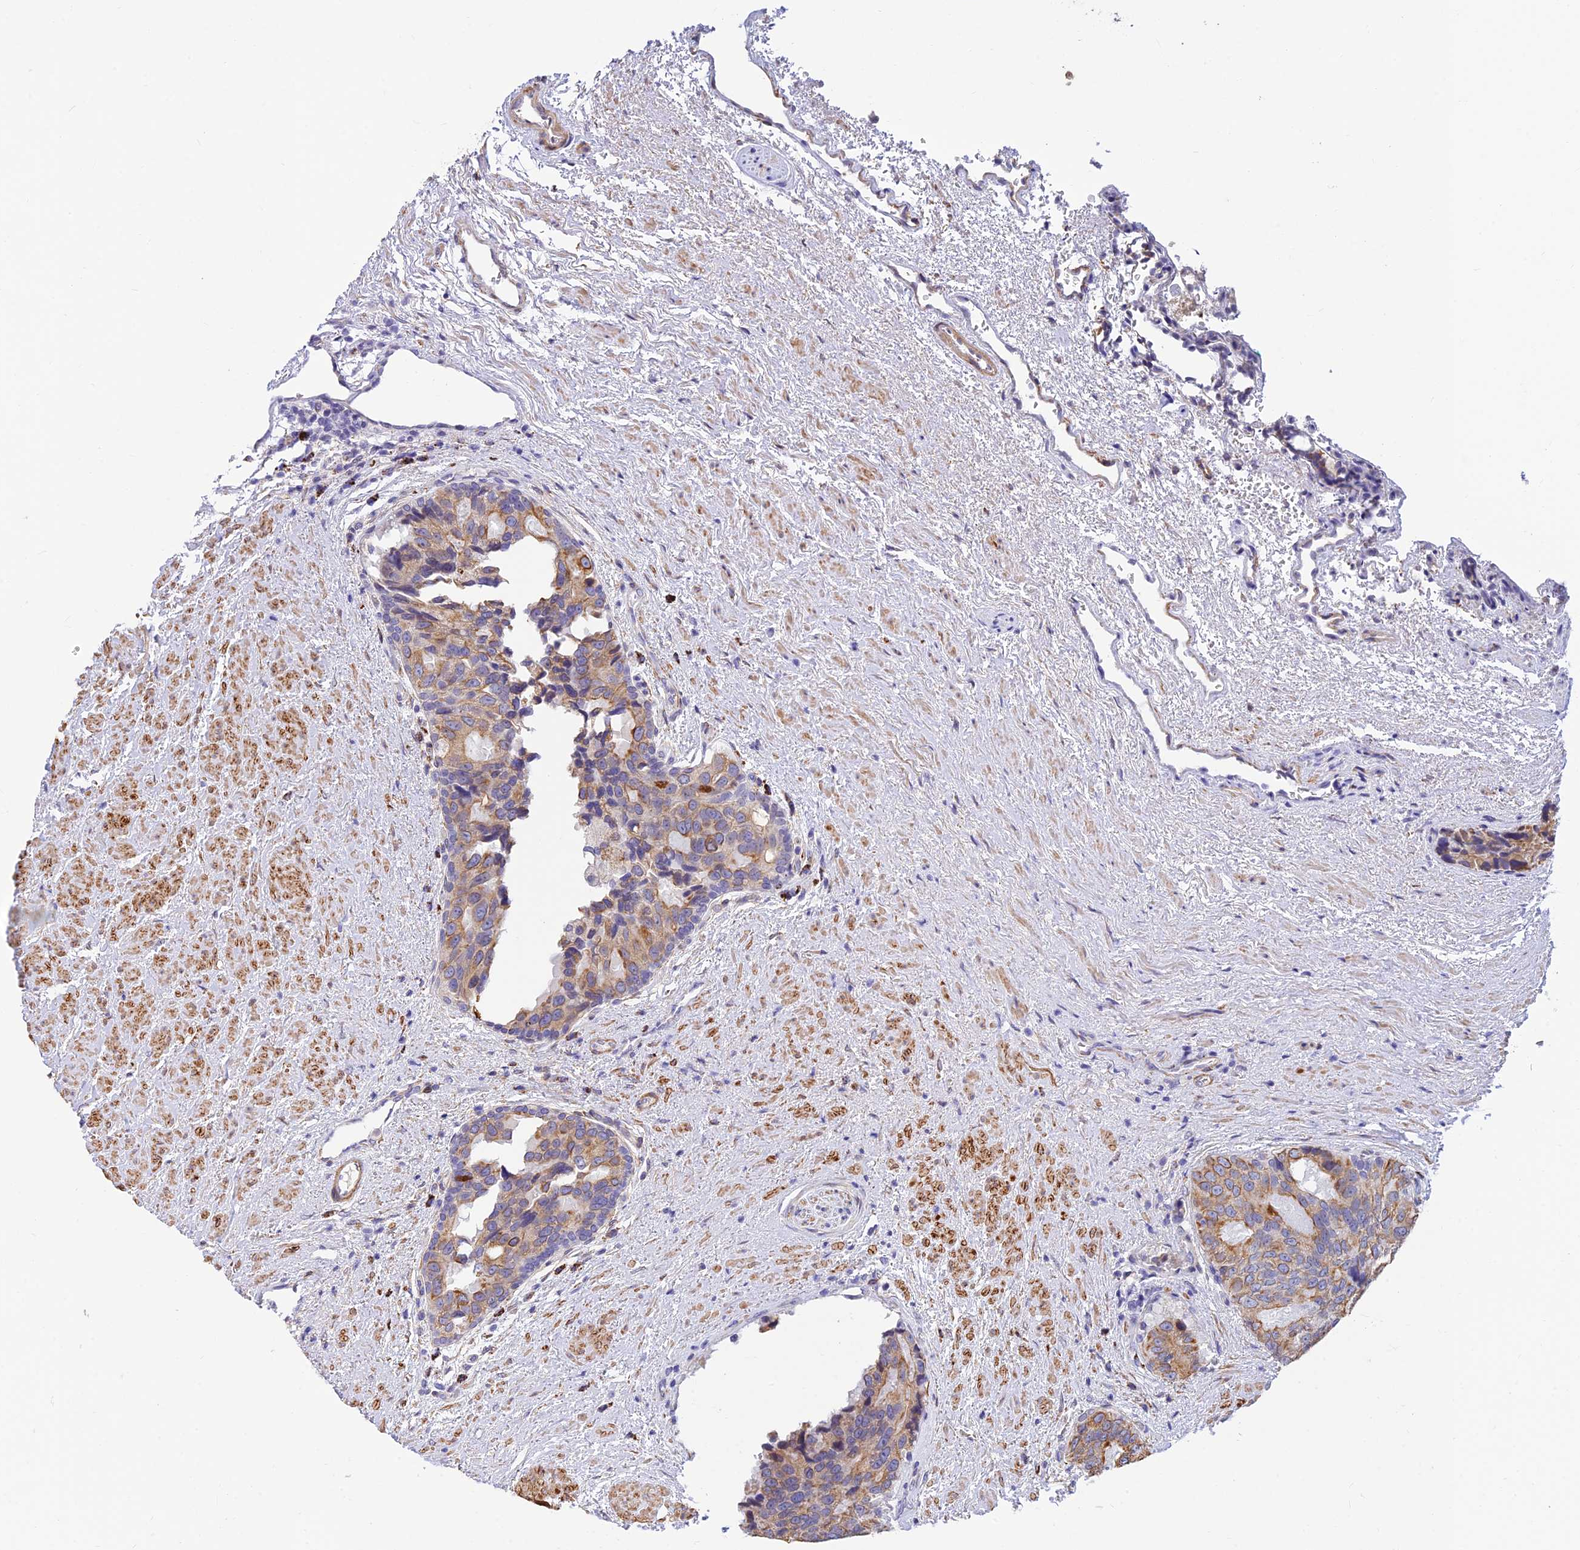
{"staining": {"intensity": "moderate", "quantity": ">75%", "location": "cytoplasmic/membranous"}, "tissue": "prostate cancer", "cell_type": "Tumor cells", "image_type": "cancer", "snomed": [{"axis": "morphology", "description": "Adenocarcinoma, High grade"}, {"axis": "topography", "description": "Prostate"}], "caption": "This photomicrograph shows adenocarcinoma (high-grade) (prostate) stained with IHC to label a protein in brown. The cytoplasmic/membranous of tumor cells show moderate positivity for the protein. Nuclei are counter-stained blue.", "gene": "ALDH1L2", "patient": {"sex": "male", "age": 70}}